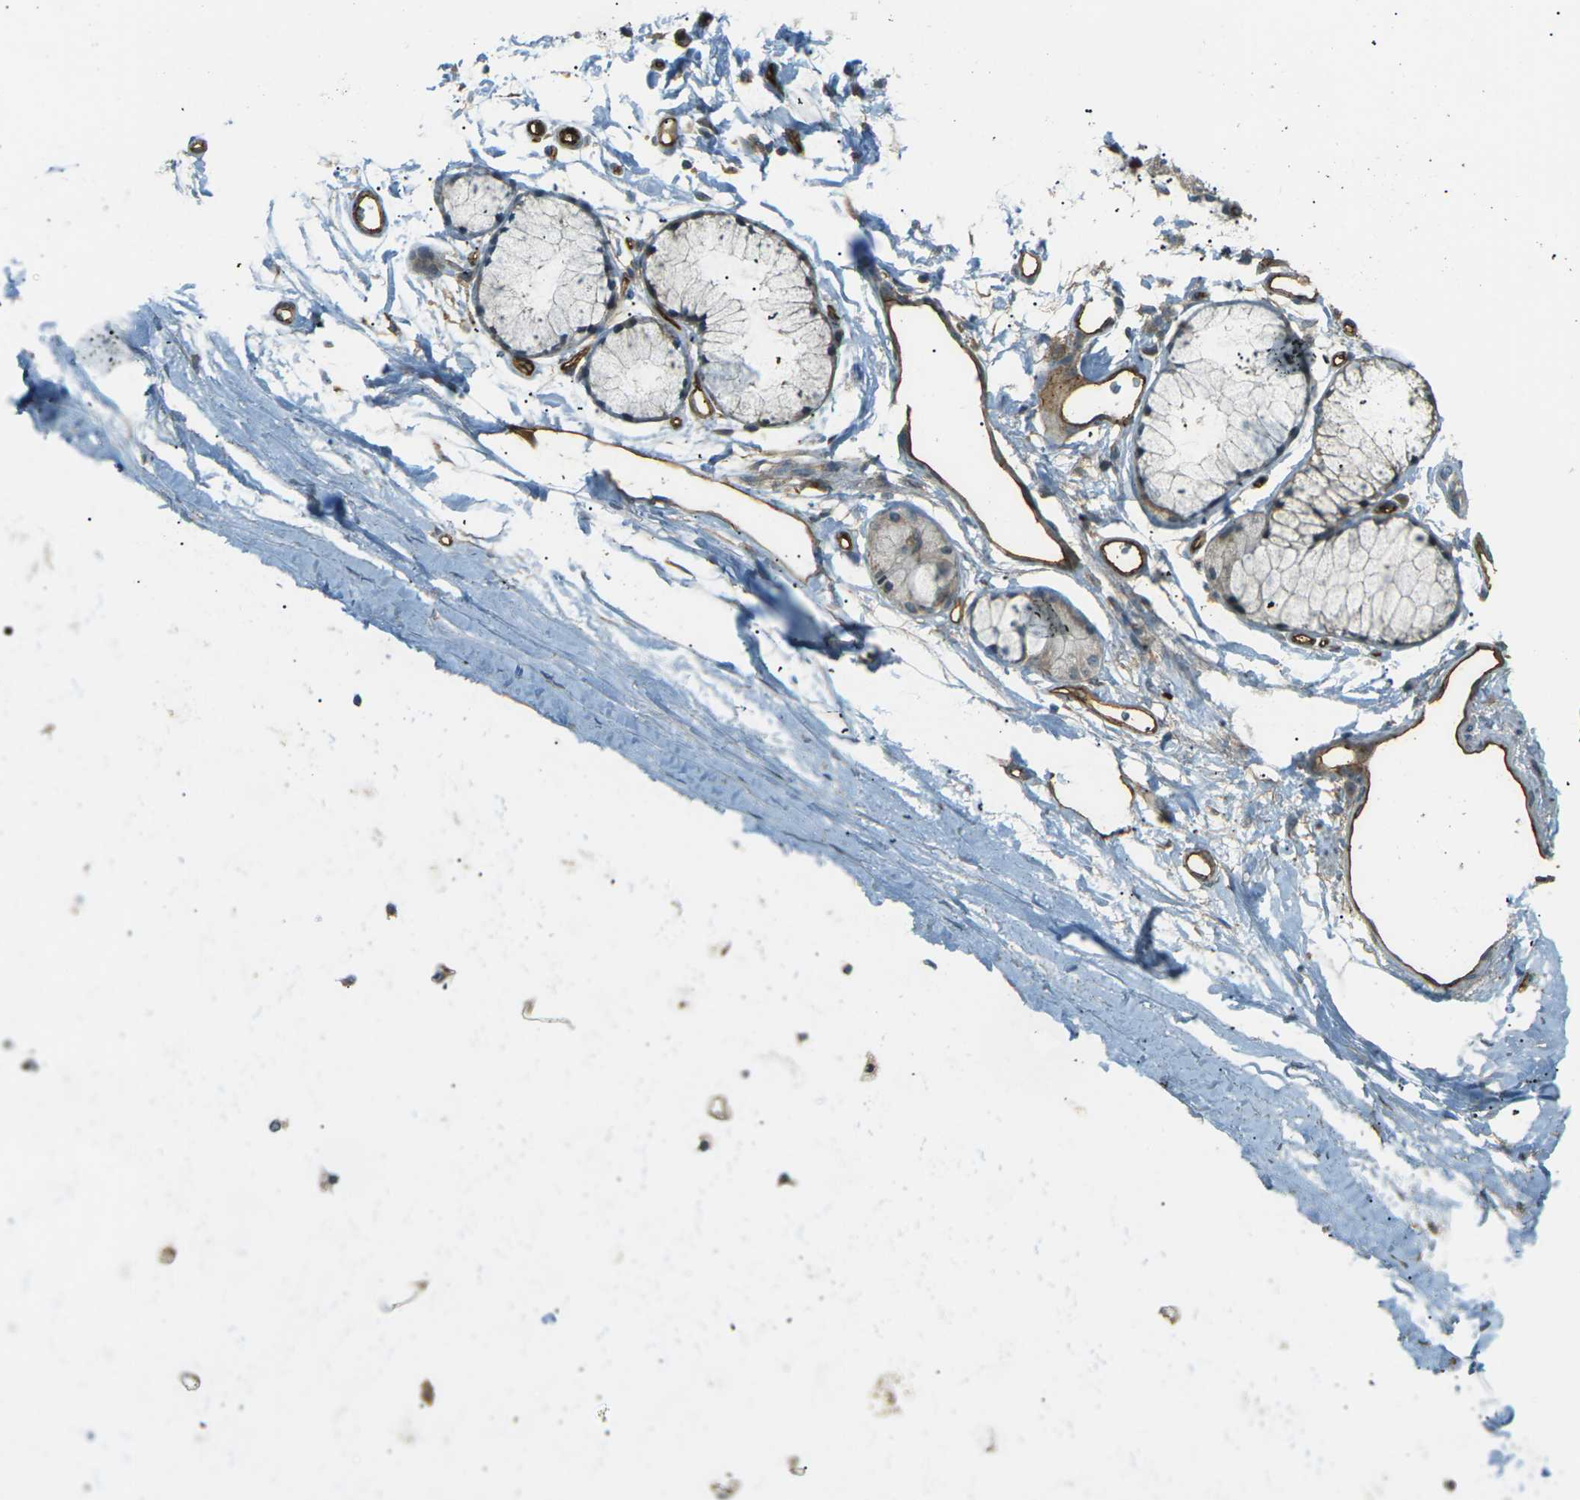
{"staining": {"intensity": "negative", "quantity": "none", "location": "none"}, "tissue": "adipose tissue", "cell_type": "Adipocytes", "image_type": "normal", "snomed": [{"axis": "morphology", "description": "Normal tissue, NOS"}, {"axis": "topography", "description": "Bronchus"}], "caption": "Adipocytes show no significant staining in normal adipose tissue. (DAB (3,3'-diaminobenzidine) immunohistochemistry visualized using brightfield microscopy, high magnification).", "gene": "S1PR1", "patient": {"sex": "female", "age": 73}}